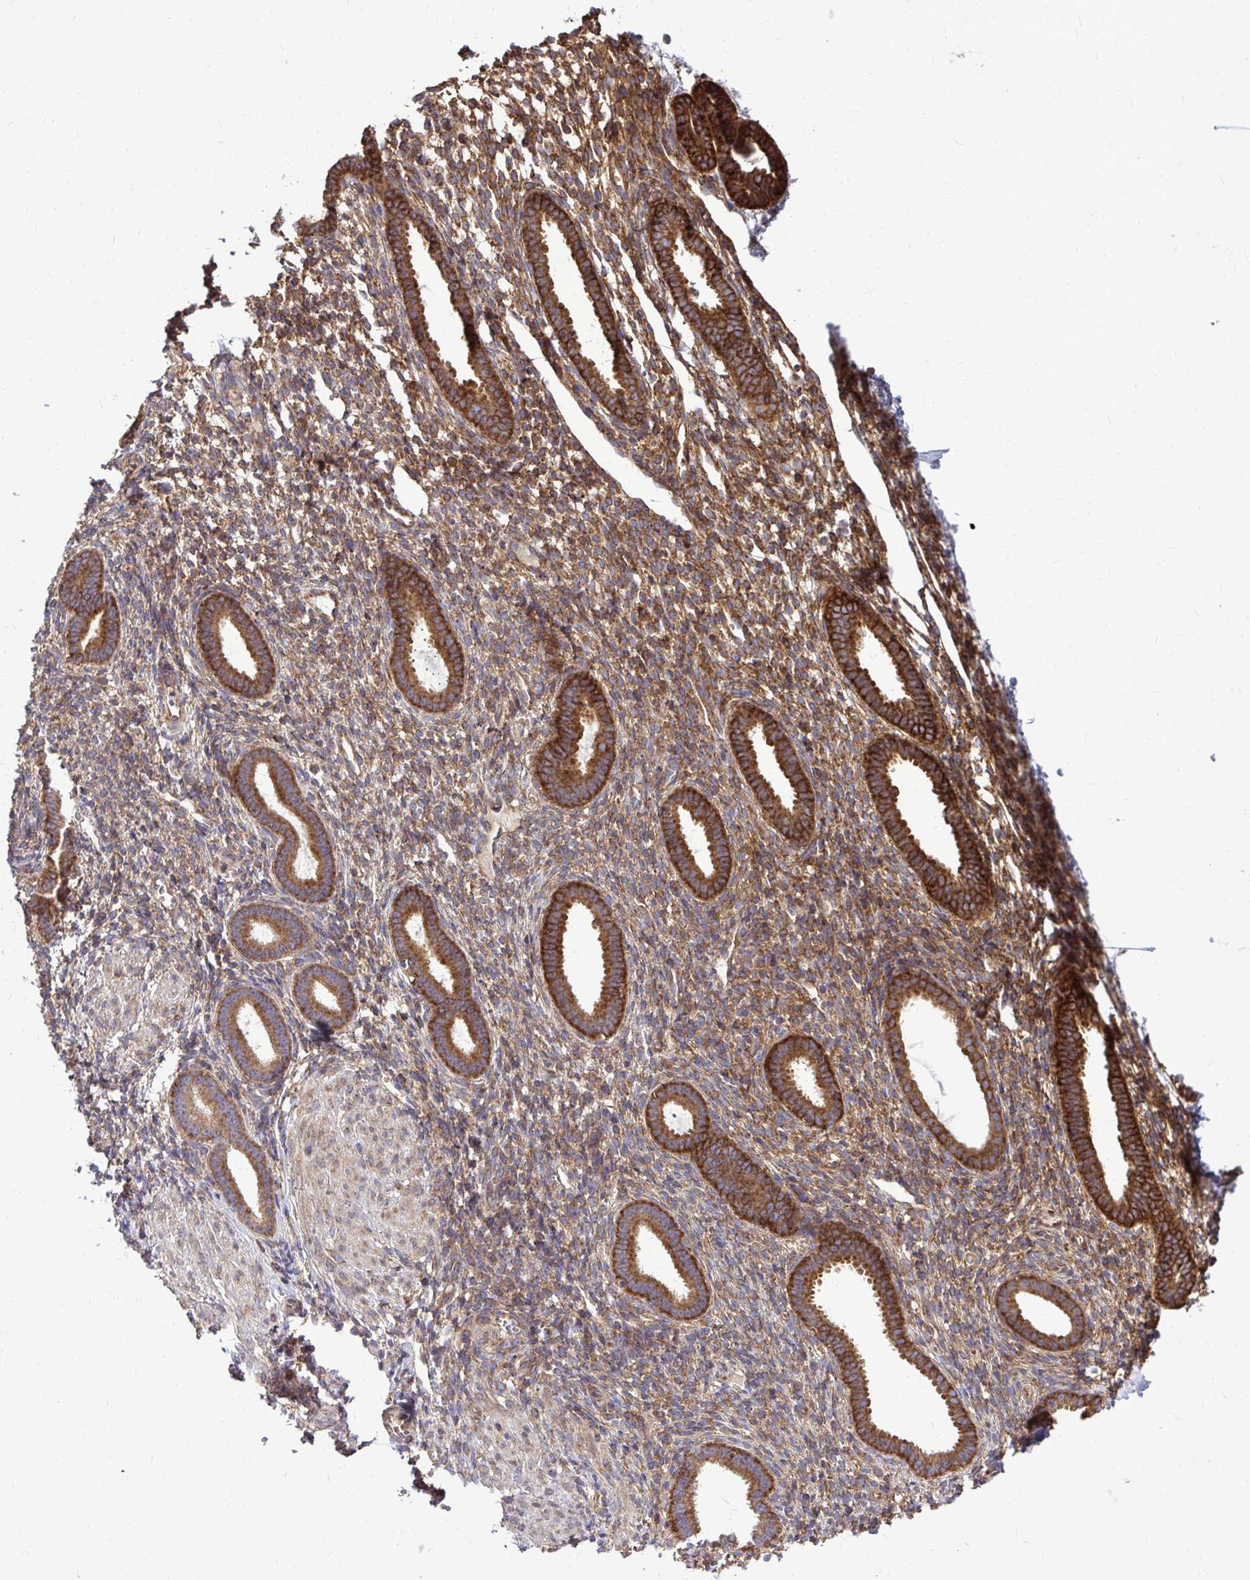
{"staining": {"intensity": "moderate", "quantity": "25%-75%", "location": "cytoplasmic/membranous"}, "tissue": "endometrium", "cell_type": "Cells in endometrial stroma", "image_type": "normal", "snomed": [{"axis": "morphology", "description": "Normal tissue, NOS"}, {"axis": "topography", "description": "Endometrium"}], "caption": "Immunohistochemical staining of benign human endometrium shows medium levels of moderate cytoplasmic/membranous positivity in approximately 25%-75% of cells in endometrial stroma.", "gene": "FMR1", "patient": {"sex": "female", "age": 36}}